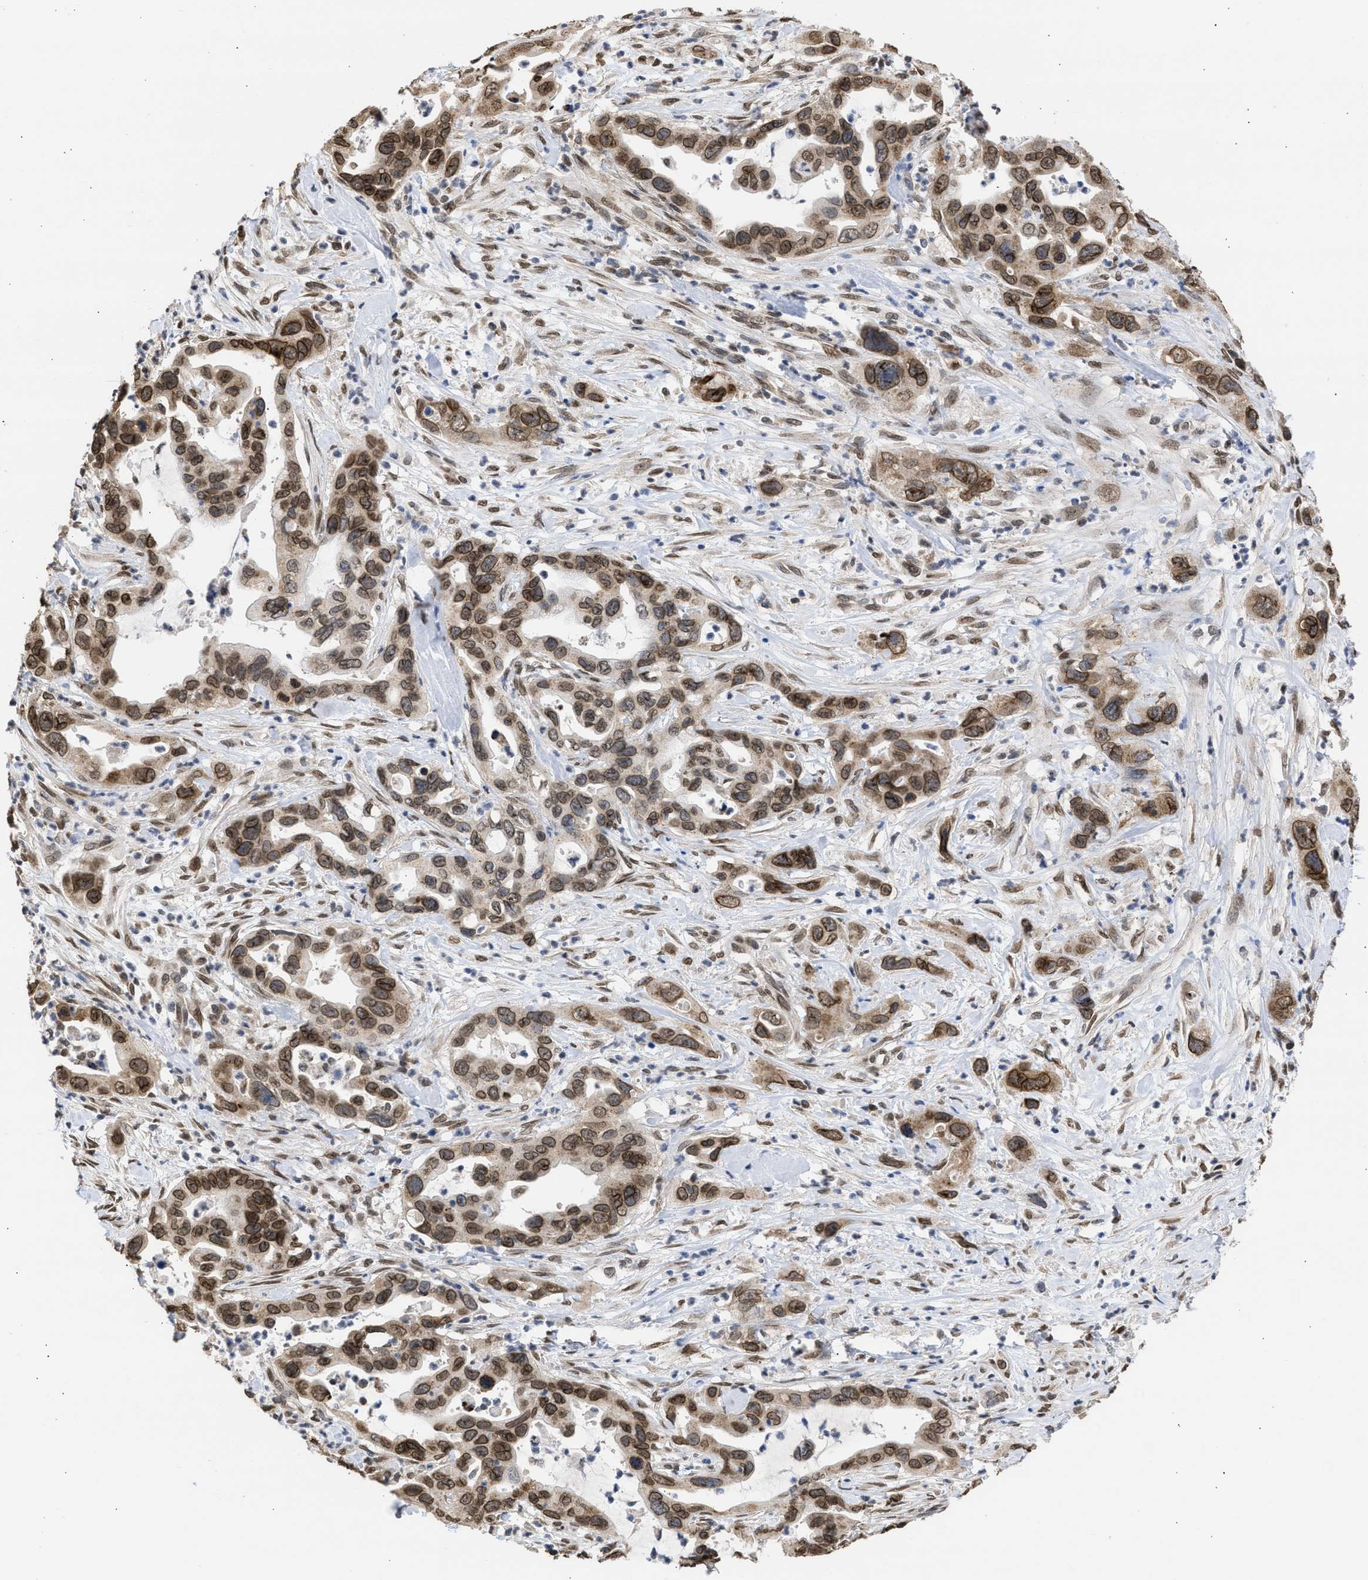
{"staining": {"intensity": "moderate", "quantity": ">75%", "location": "cytoplasmic/membranous,nuclear"}, "tissue": "pancreatic cancer", "cell_type": "Tumor cells", "image_type": "cancer", "snomed": [{"axis": "morphology", "description": "Adenocarcinoma, NOS"}, {"axis": "topography", "description": "Pancreas"}], "caption": "Approximately >75% of tumor cells in pancreatic cancer (adenocarcinoma) demonstrate moderate cytoplasmic/membranous and nuclear protein expression as visualized by brown immunohistochemical staining.", "gene": "NUP35", "patient": {"sex": "female", "age": 70}}